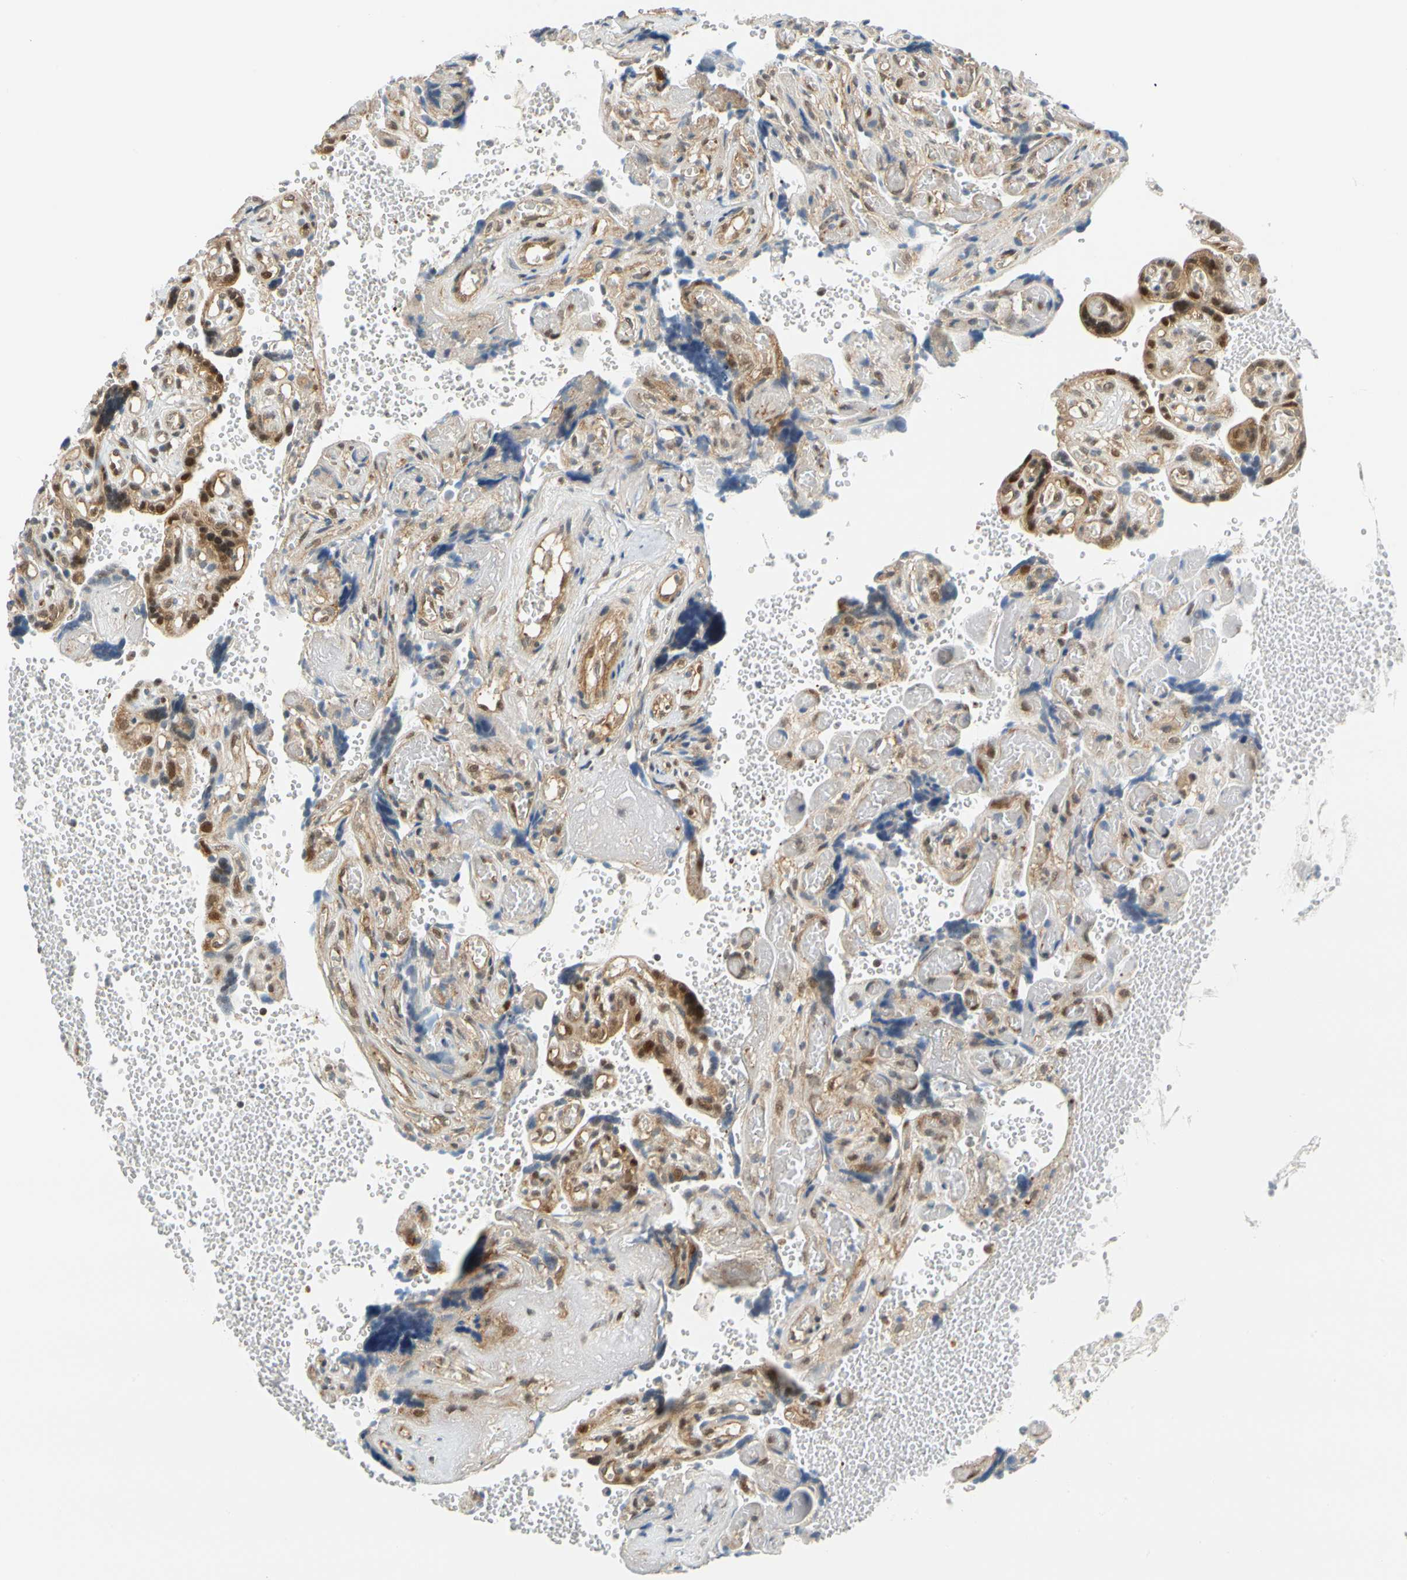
{"staining": {"intensity": "moderate", "quantity": ">75%", "location": "cytoplasmic/membranous,nuclear"}, "tissue": "placenta", "cell_type": "Decidual cells", "image_type": "normal", "snomed": [{"axis": "morphology", "description": "Normal tissue, NOS"}, {"axis": "topography", "description": "Placenta"}], "caption": "IHC micrograph of benign placenta: placenta stained using IHC exhibits medium levels of moderate protein expression localized specifically in the cytoplasmic/membranous,nuclear of decidual cells, appearing as a cytoplasmic/membranous,nuclear brown color.", "gene": "MAPK9", "patient": {"sex": "female", "age": 30}}